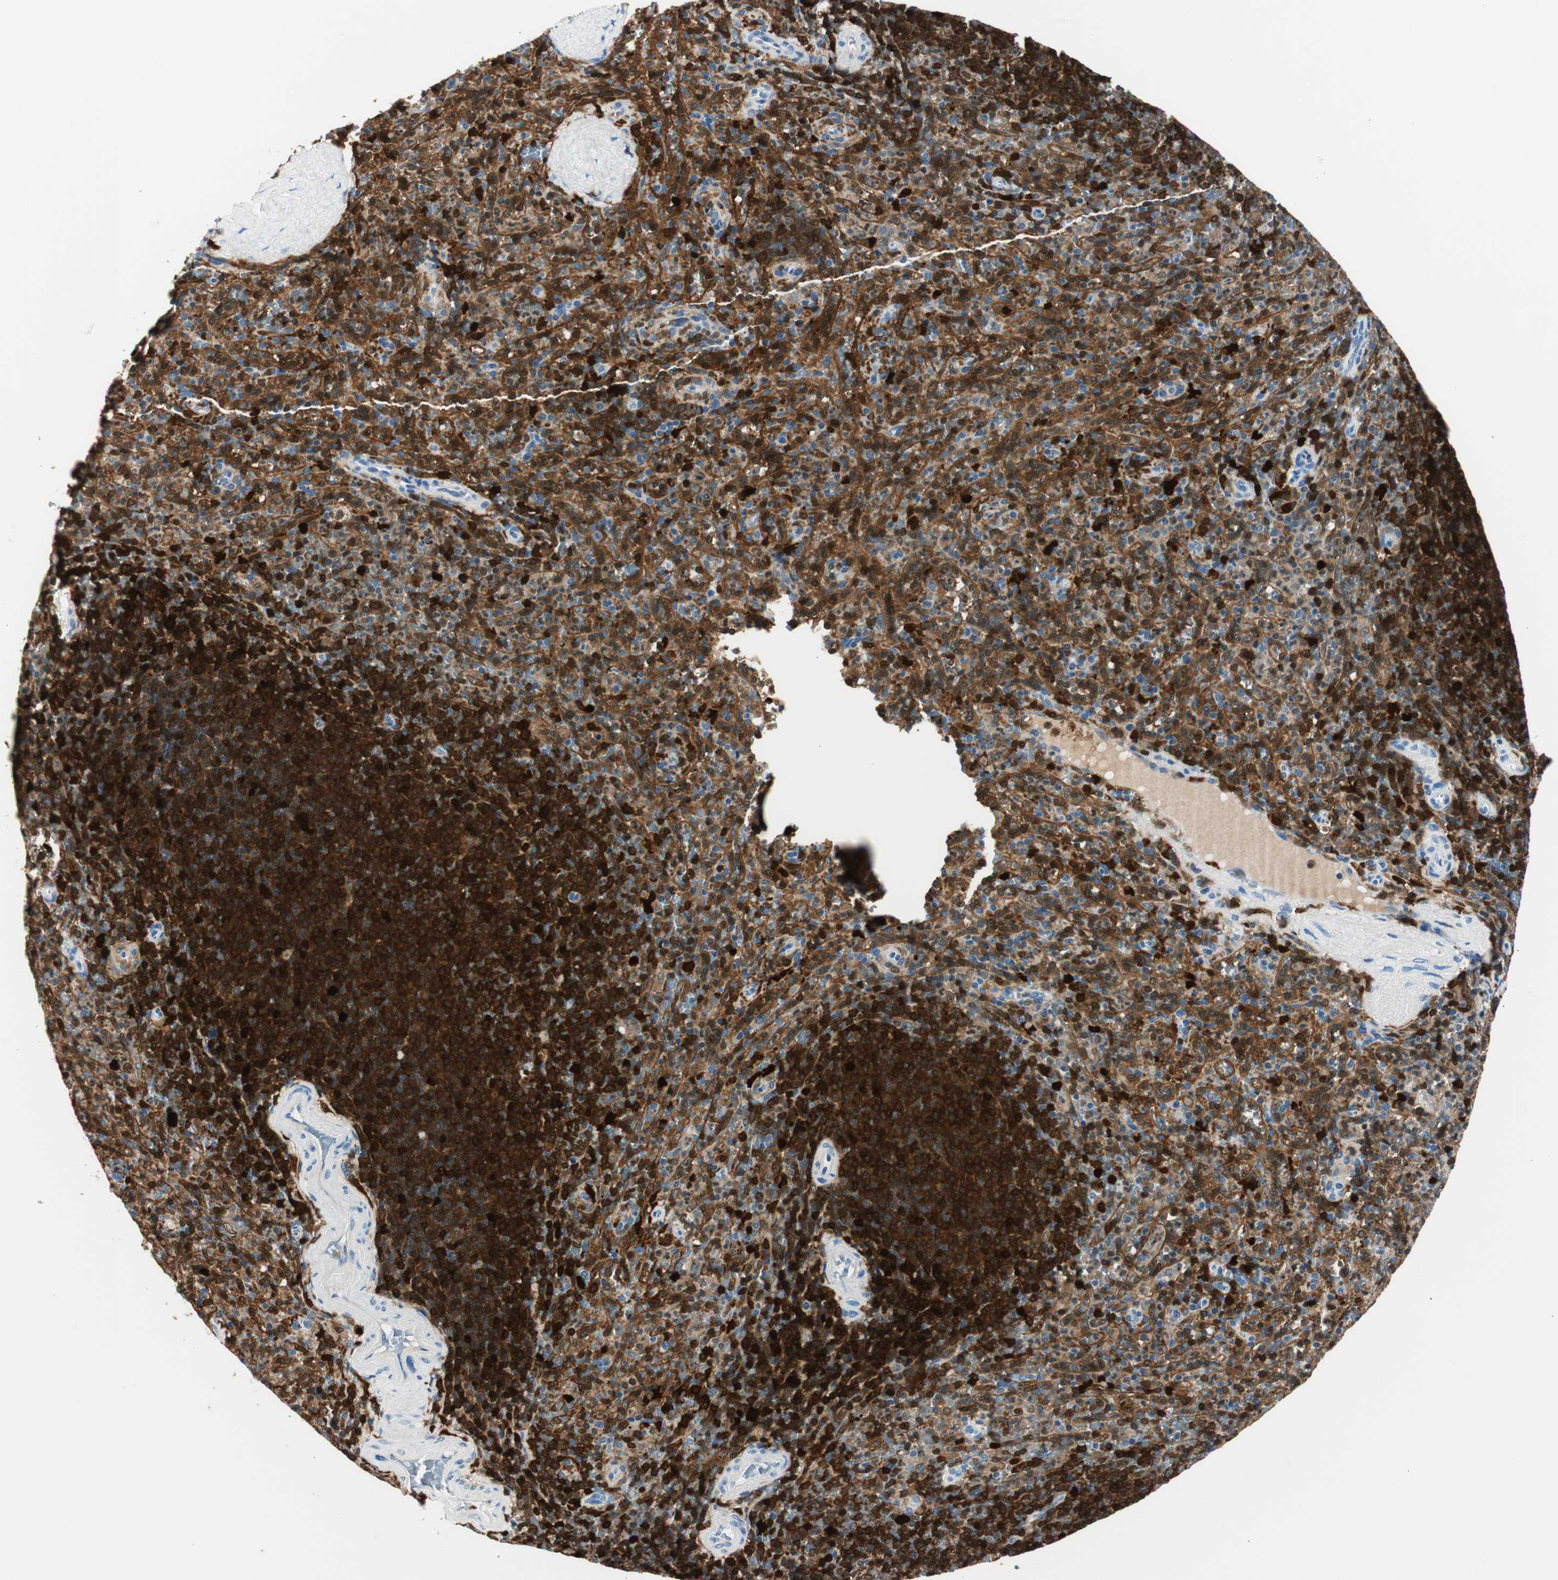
{"staining": {"intensity": "moderate", "quantity": ">75%", "location": "cytoplasmic/membranous"}, "tissue": "spleen", "cell_type": "Cells in red pulp", "image_type": "normal", "snomed": [{"axis": "morphology", "description": "Normal tissue, NOS"}, {"axis": "topography", "description": "Spleen"}], "caption": "DAB immunohistochemical staining of benign human spleen exhibits moderate cytoplasmic/membranous protein staining in about >75% of cells in red pulp.", "gene": "COTL1", "patient": {"sex": "male", "age": 36}}